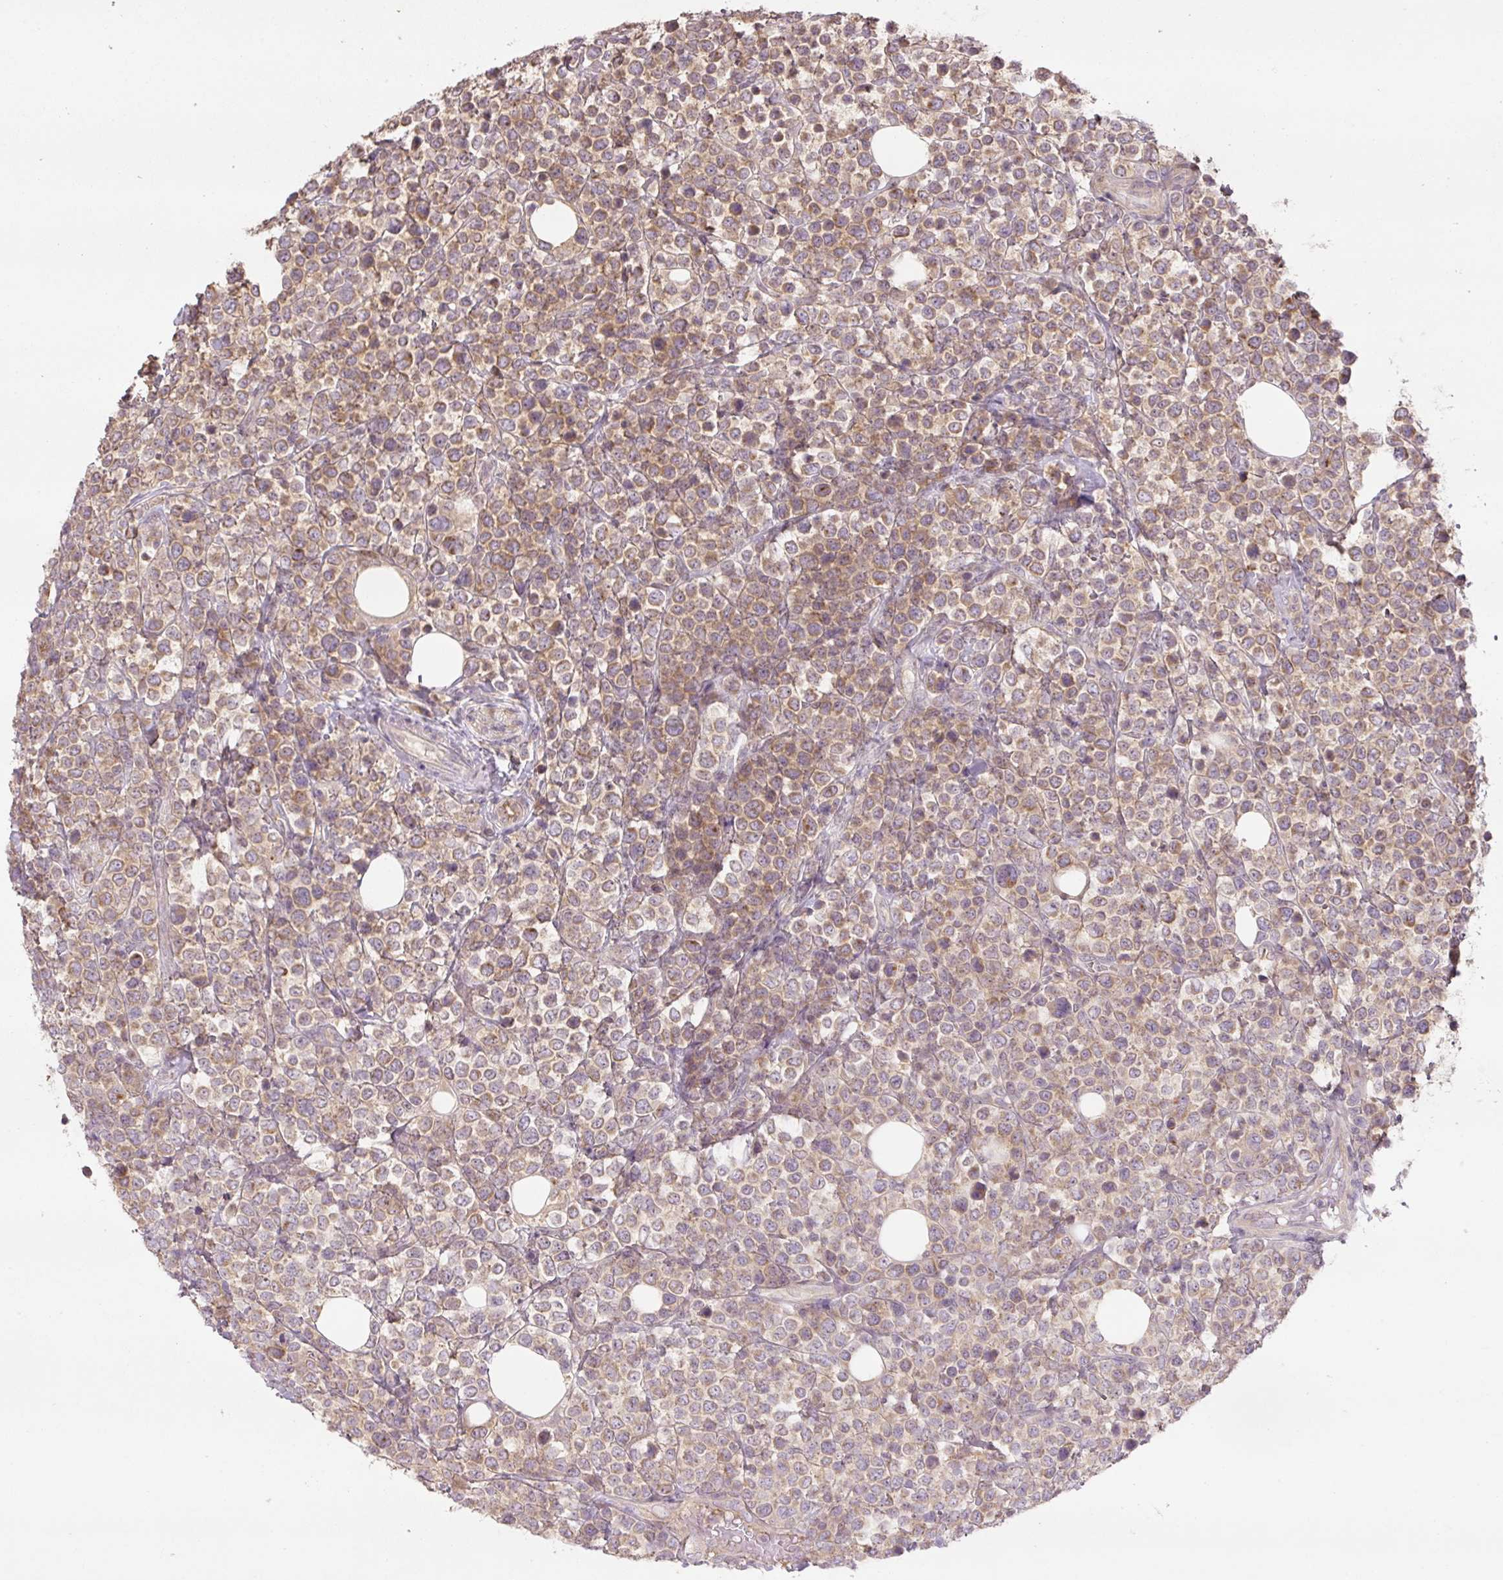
{"staining": {"intensity": "moderate", "quantity": "25%-75%", "location": "cytoplasmic/membranous"}, "tissue": "lymphoma", "cell_type": "Tumor cells", "image_type": "cancer", "snomed": [{"axis": "morphology", "description": "Malignant lymphoma, non-Hodgkin's type, Low grade"}, {"axis": "topography", "description": "Lymph node"}], "caption": "Tumor cells reveal medium levels of moderate cytoplasmic/membranous expression in about 25%-75% of cells in human low-grade malignant lymphoma, non-Hodgkin's type. (Brightfield microscopy of DAB IHC at high magnification).", "gene": "C2orf73", "patient": {"sex": "male", "age": 60}}